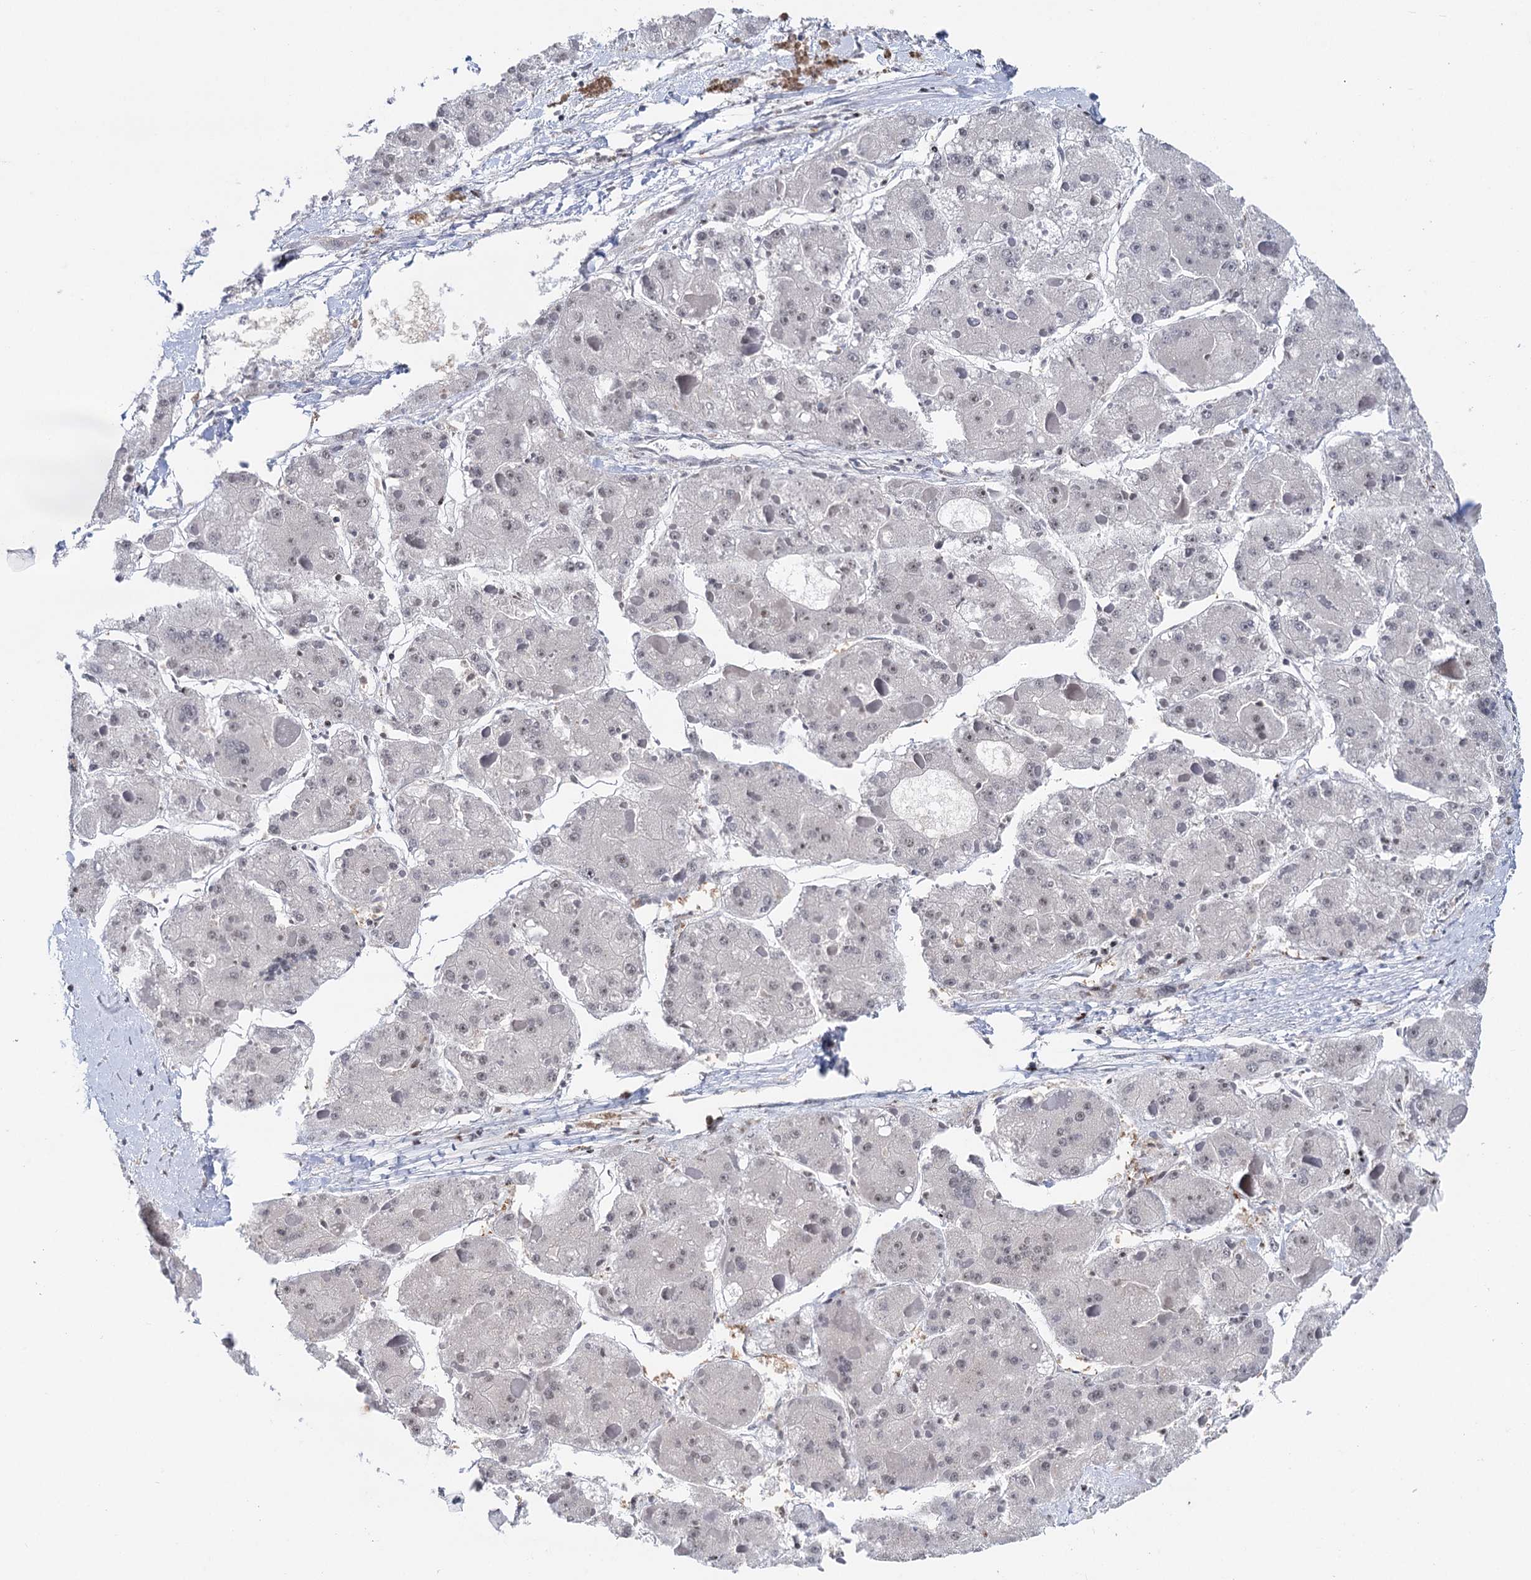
{"staining": {"intensity": "negative", "quantity": "none", "location": "none"}, "tissue": "liver cancer", "cell_type": "Tumor cells", "image_type": "cancer", "snomed": [{"axis": "morphology", "description": "Carcinoma, Hepatocellular, NOS"}, {"axis": "topography", "description": "Liver"}], "caption": "Immunohistochemical staining of liver cancer shows no significant staining in tumor cells.", "gene": "ZCCHC10", "patient": {"sex": "female", "age": 73}}